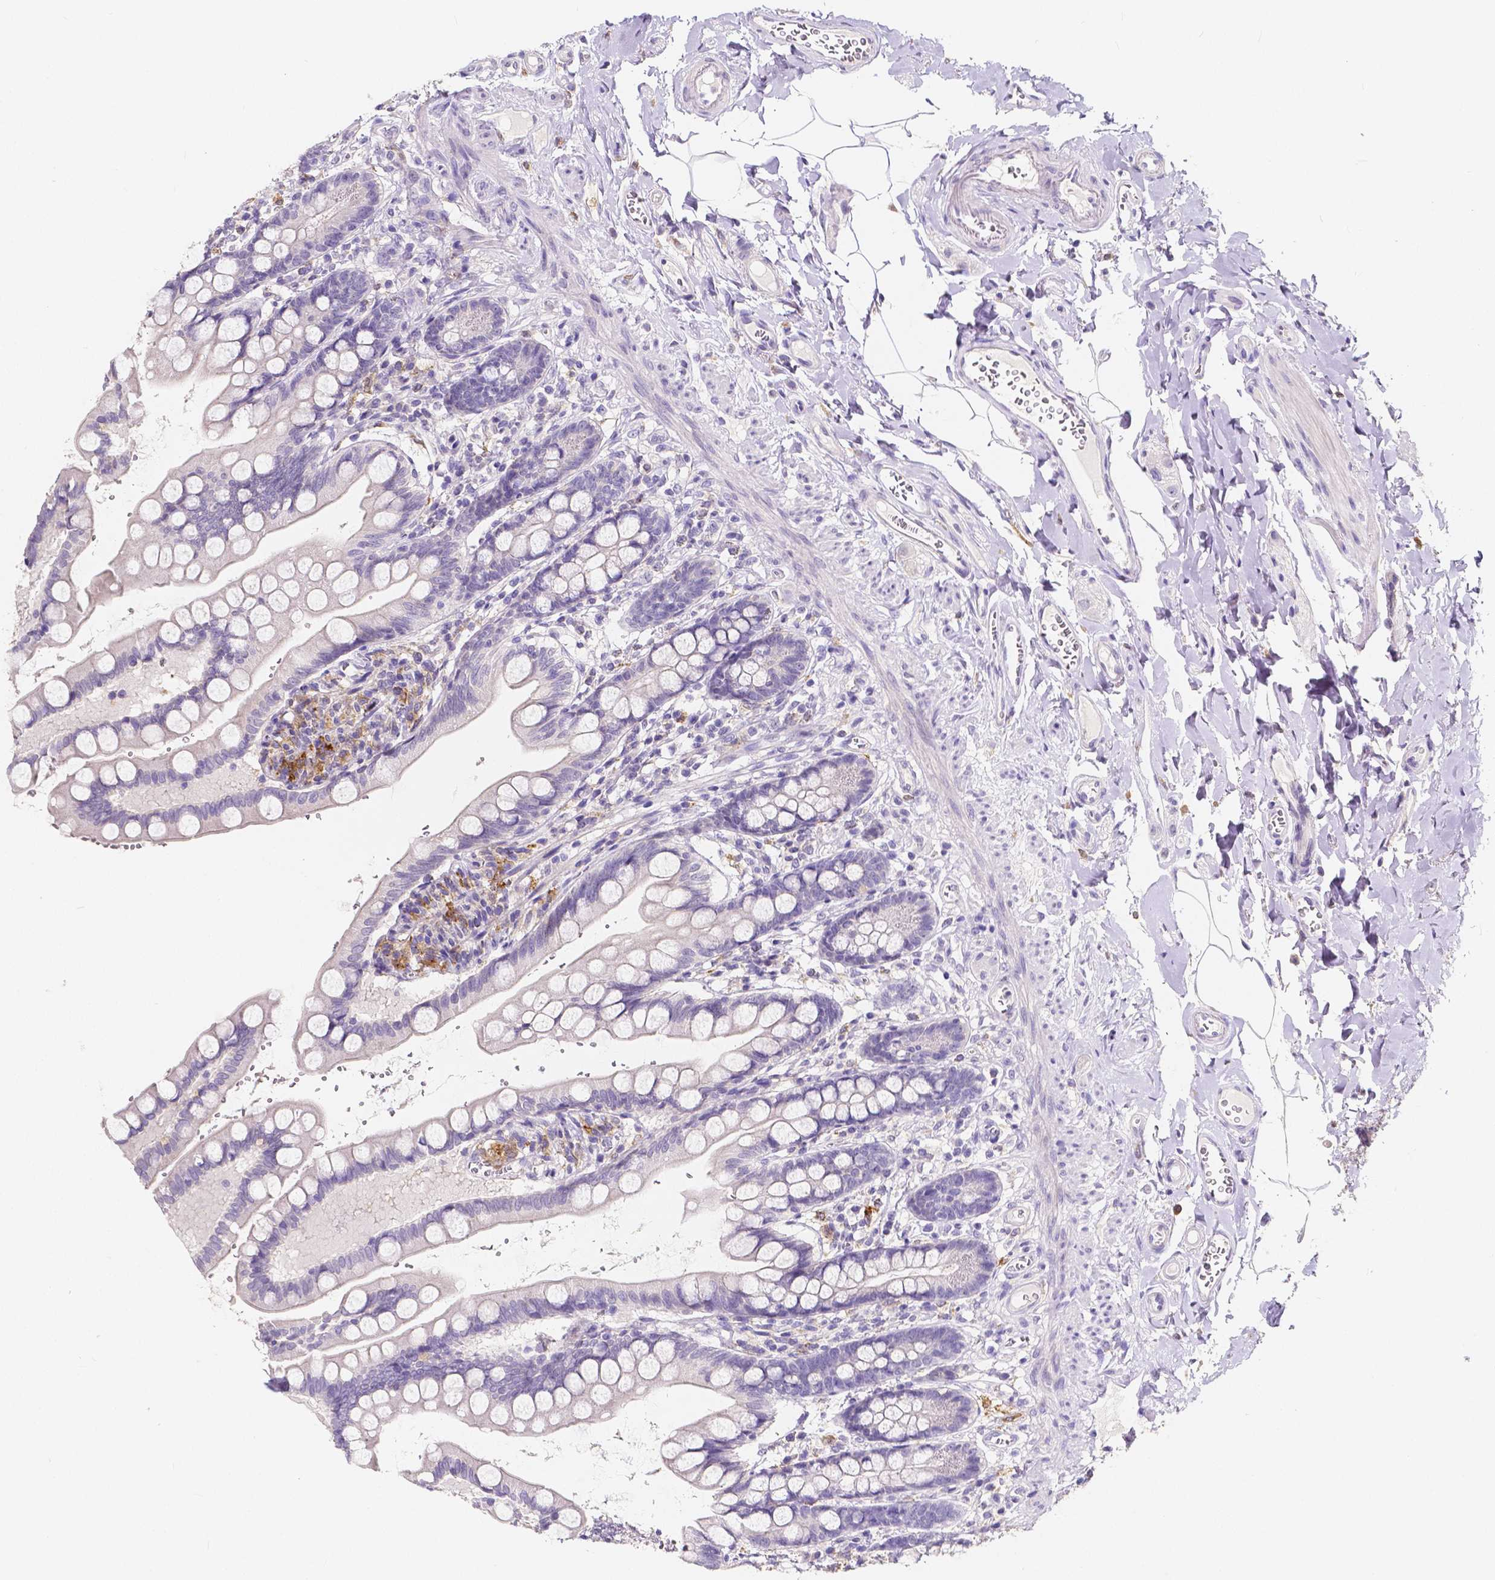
{"staining": {"intensity": "negative", "quantity": "none", "location": "none"}, "tissue": "small intestine", "cell_type": "Glandular cells", "image_type": "normal", "snomed": [{"axis": "morphology", "description": "Normal tissue, NOS"}, {"axis": "topography", "description": "Small intestine"}], "caption": "There is no significant staining in glandular cells of small intestine.", "gene": "ACP5", "patient": {"sex": "female", "age": 56}}